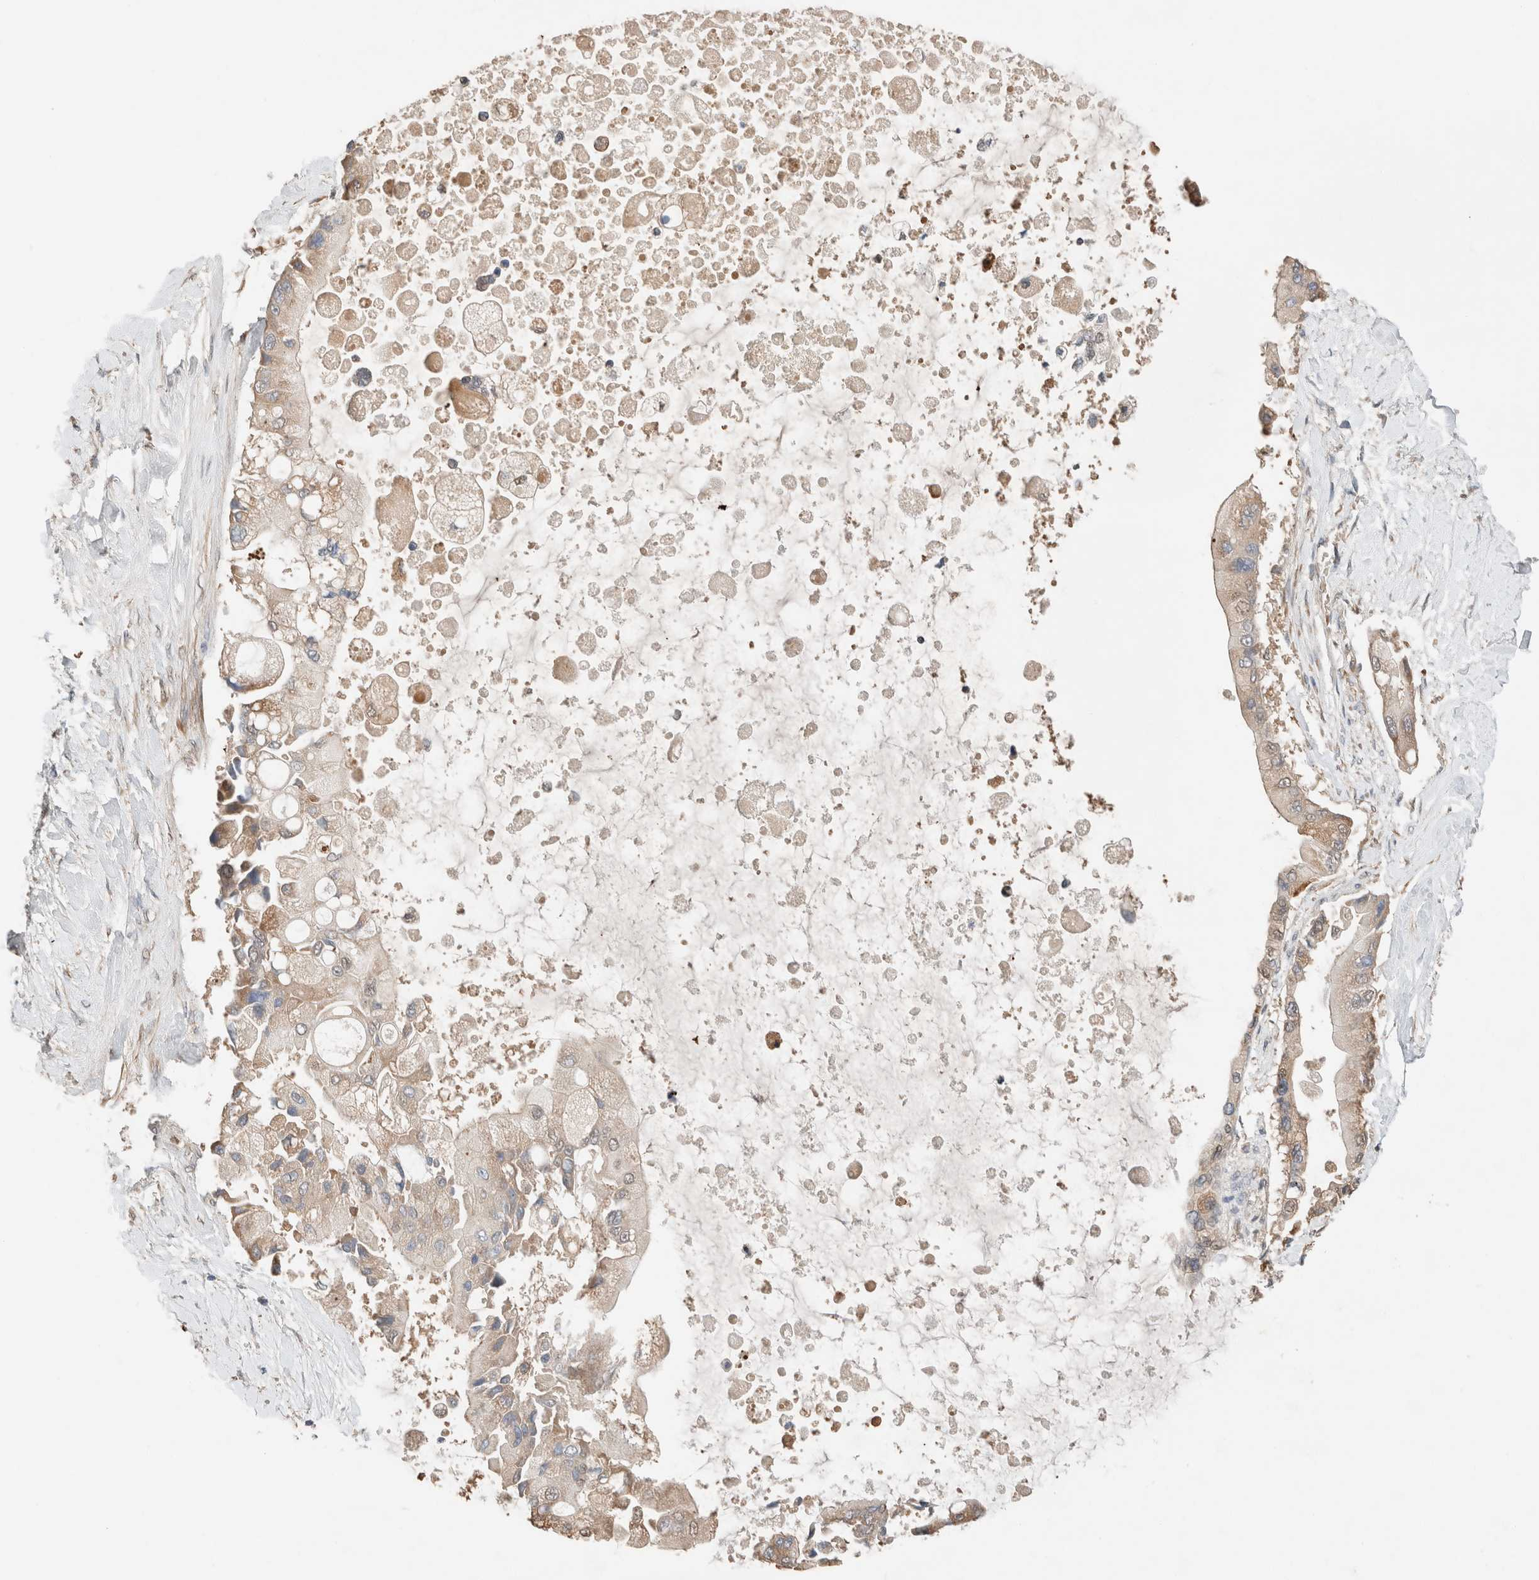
{"staining": {"intensity": "weak", "quantity": ">75%", "location": "cytoplasmic/membranous"}, "tissue": "liver cancer", "cell_type": "Tumor cells", "image_type": "cancer", "snomed": [{"axis": "morphology", "description": "Cholangiocarcinoma"}, {"axis": "topography", "description": "Liver"}], "caption": "Immunohistochemistry (IHC) histopathology image of neoplastic tissue: human liver cholangiocarcinoma stained using IHC displays low levels of weak protein expression localized specifically in the cytoplasmic/membranous of tumor cells, appearing as a cytoplasmic/membranous brown color.", "gene": "TUBD1", "patient": {"sex": "male", "age": 50}}